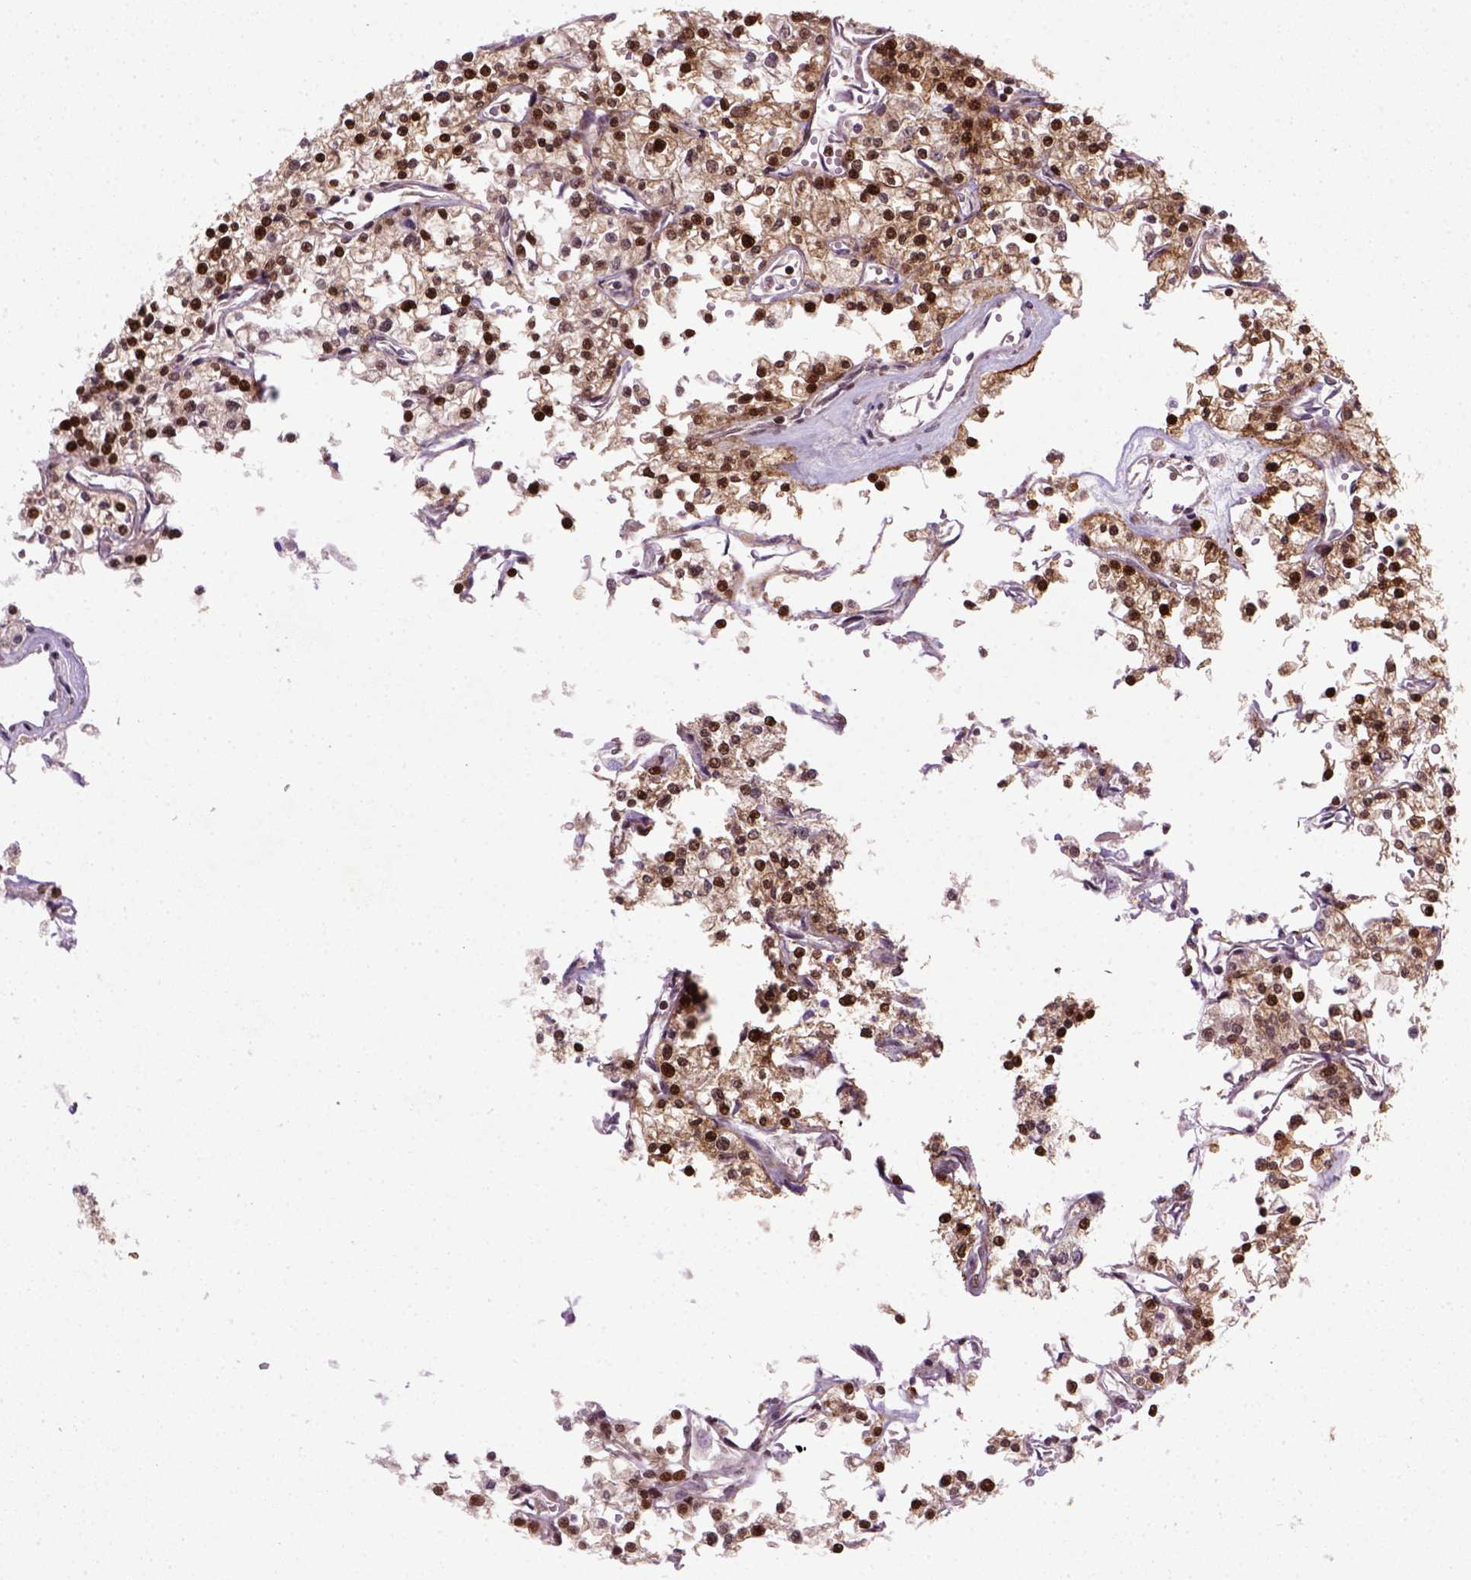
{"staining": {"intensity": "strong", "quantity": ">75%", "location": "nuclear"}, "tissue": "renal cancer", "cell_type": "Tumor cells", "image_type": "cancer", "snomed": [{"axis": "morphology", "description": "Adenocarcinoma, NOS"}, {"axis": "topography", "description": "Kidney"}], "caption": "Protein analysis of renal adenocarcinoma tissue shows strong nuclear expression in about >75% of tumor cells.", "gene": "MGMT", "patient": {"sex": "male", "age": 80}}